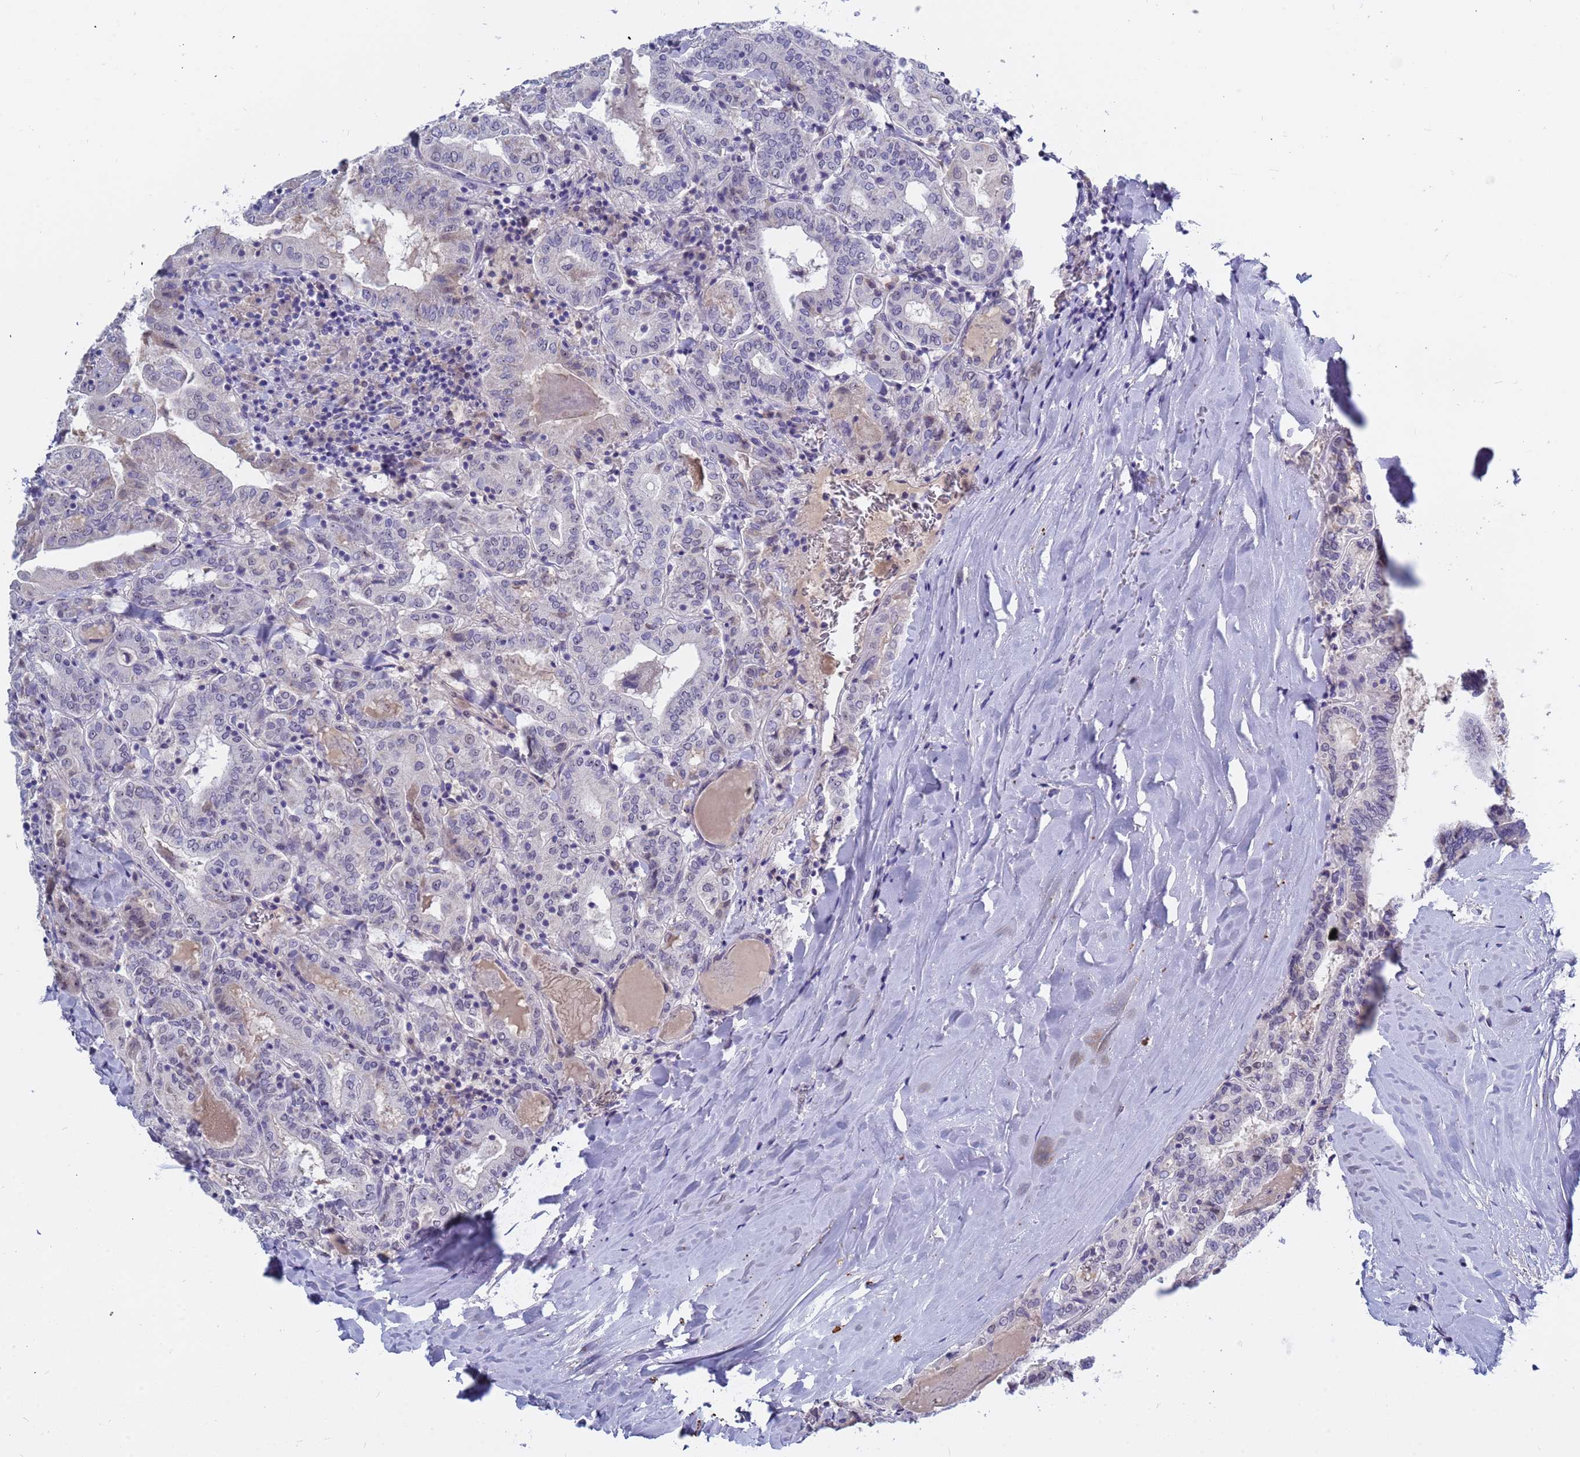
{"staining": {"intensity": "negative", "quantity": "none", "location": "none"}, "tissue": "thyroid cancer", "cell_type": "Tumor cells", "image_type": "cancer", "snomed": [{"axis": "morphology", "description": "Papillary adenocarcinoma, NOS"}, {"axis": "topography", "description": "Thyroid gland"}], "caption": "An immunohistochemistry (IHC) micrograph of papillary adenocarcinoma (thyroid) is shown. There is no staining in tumor cells of papillary adenocarcinoma (thyroid).", "gene": "CXorf65", "patient": {"sex": "female", "age": 72}}